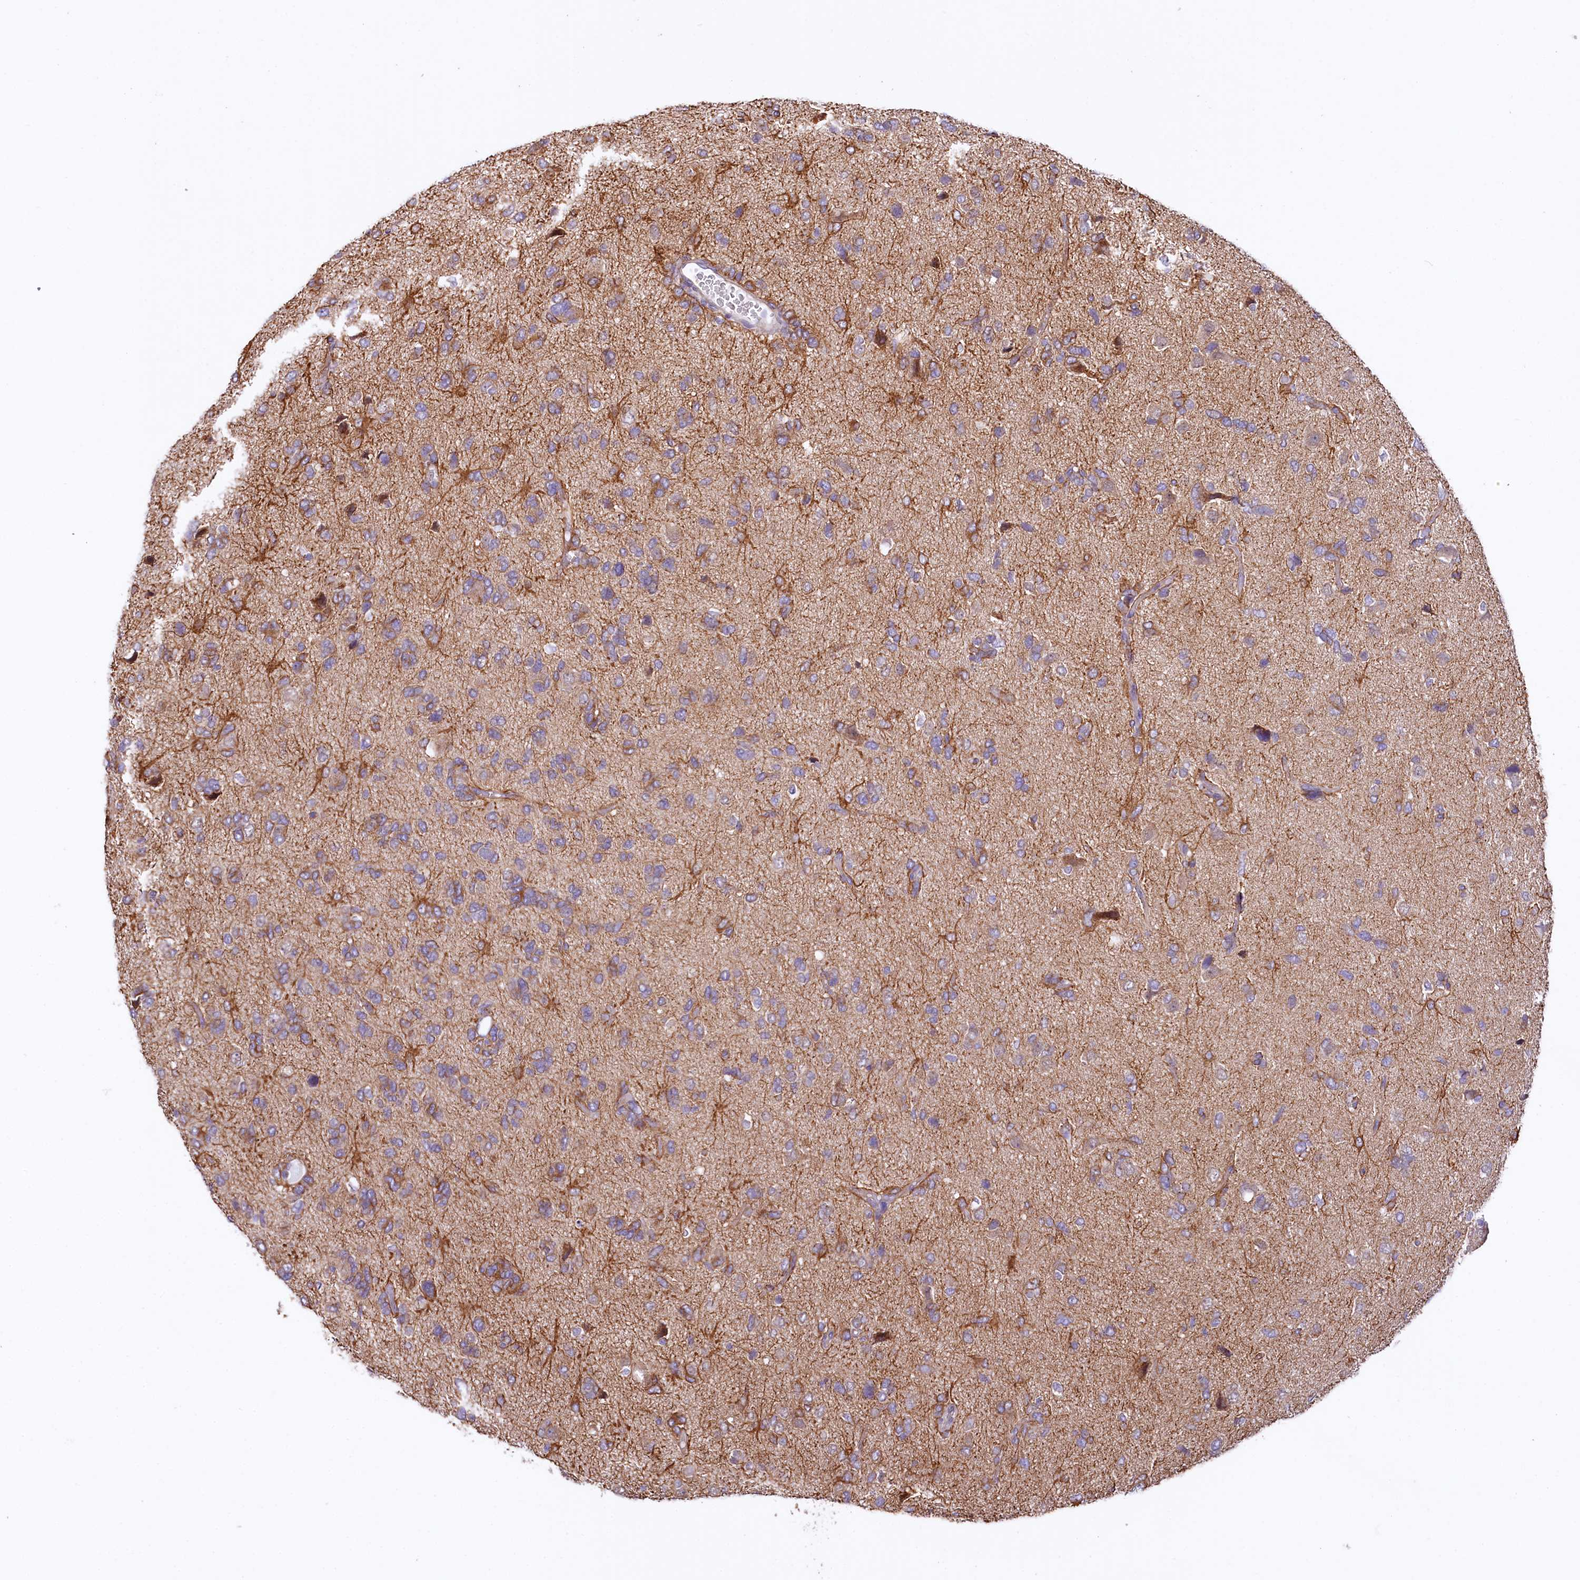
{"staining": {"intensity": "strong", "quantity": "<25%", "location": "cytoplasmic/membranous"}, "tissue": "glioma", "cell_type": "Tumor cells", "image_type": "cancer", "snomed": [{"axis": "morphology", "description": "Glioma, malignant, High grade"}, {"axis": "topography", "description": "Brain"}], "caption": "Approximately <25% of tumor cells in glioma reveal strong cytoplasmic/membranous protein expression as visualized by brown immunohistochemical staining.", "gene": "CEP295", "patient": {"sex": "female", "age": 59}}